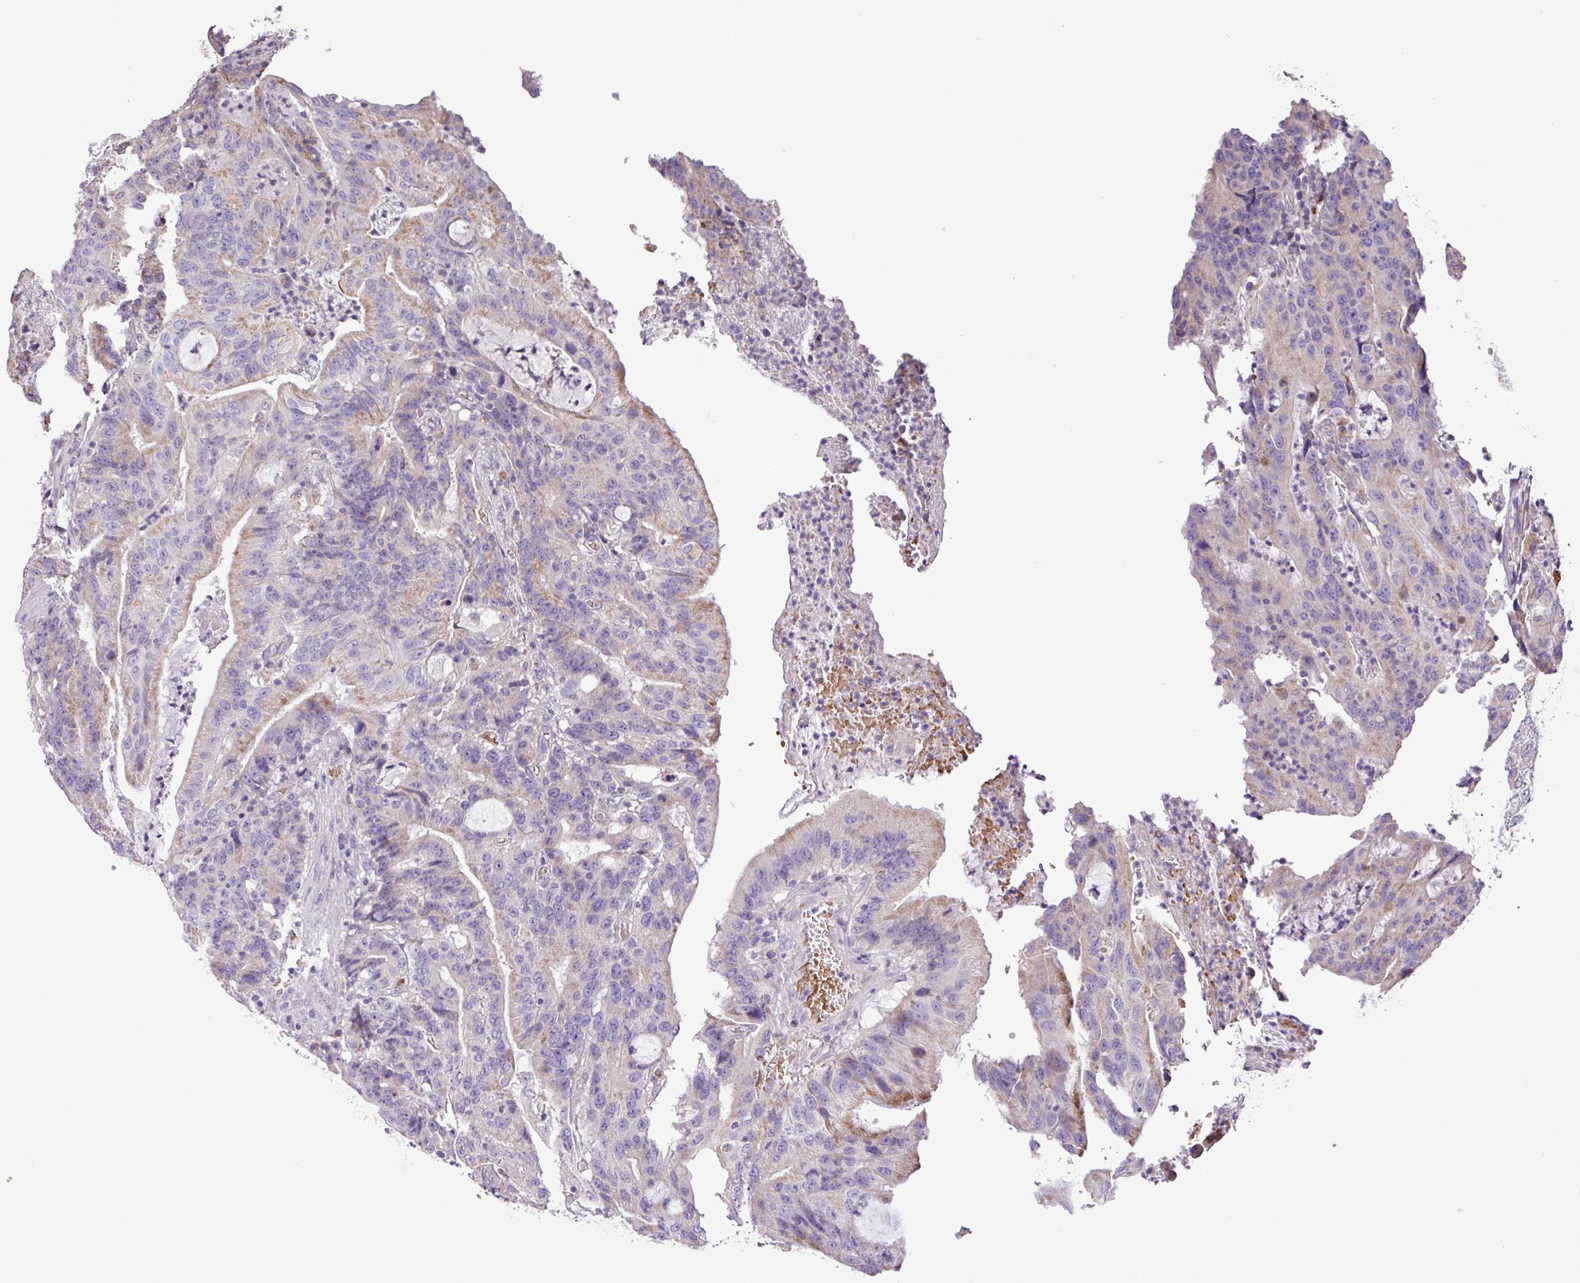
{"staining": {"intensity": "moderate", "quantity": "<25%", "location": "cytoplasmic/membranous"}, "tissue": "colorectal cancer", "cell_type": "Tumor cells", "image_type": "cancer", "snomed": [{"axis": "morphology", "description": "Adenocarcinoma, NOS"}, {"axis": "topography", "description": "Colon"}], "caption": "Colorectal cancer (adenocarcinoma) tissue reveals moderate cytoplasmic/membranous expression in about <25% of tumor cells, visualized by immunohistochemistry.", "gene": "FAM183A", "patient": {"sex": "male", "age": 83}}